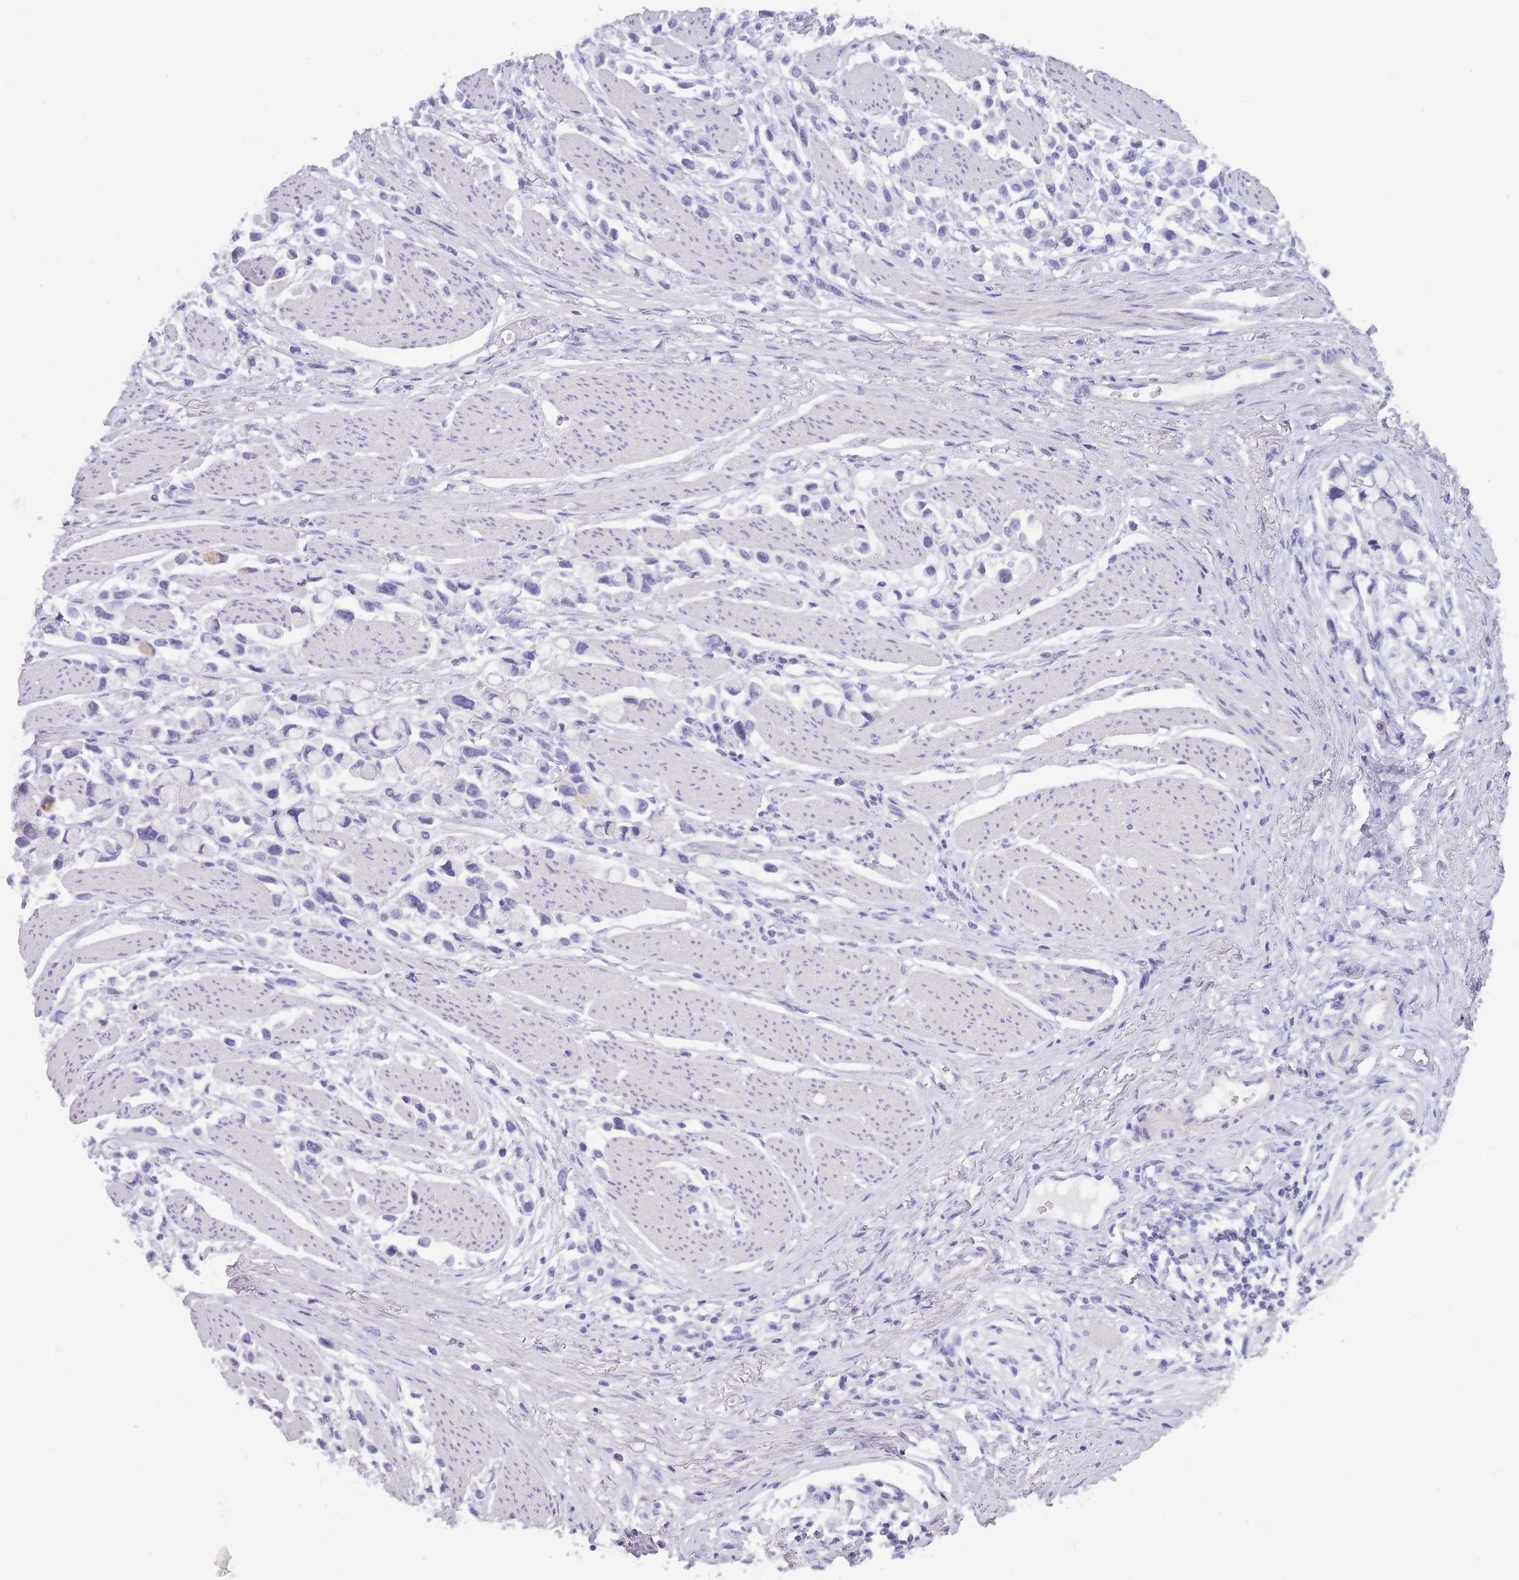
{"staining": {"intensity": "negative", "quantity": "none", "location": "none"}, "tissue": "stomach cancer", "cell_type": "Tumor cells", "image_type": "cancer", "snomed": [{"axis": "morphology", "description": "Adenocarcinoma, NOS"}, {"axis": "topography", "description": "Stomach"}], "caption": "Immunohistochemistry photomicrograph of human stomach adenocarcinoma stained for a protein (brown), which shows no staining in tumor cells.", "gene": "TCP11", "patient": {"sex": "female", "age": 81}}